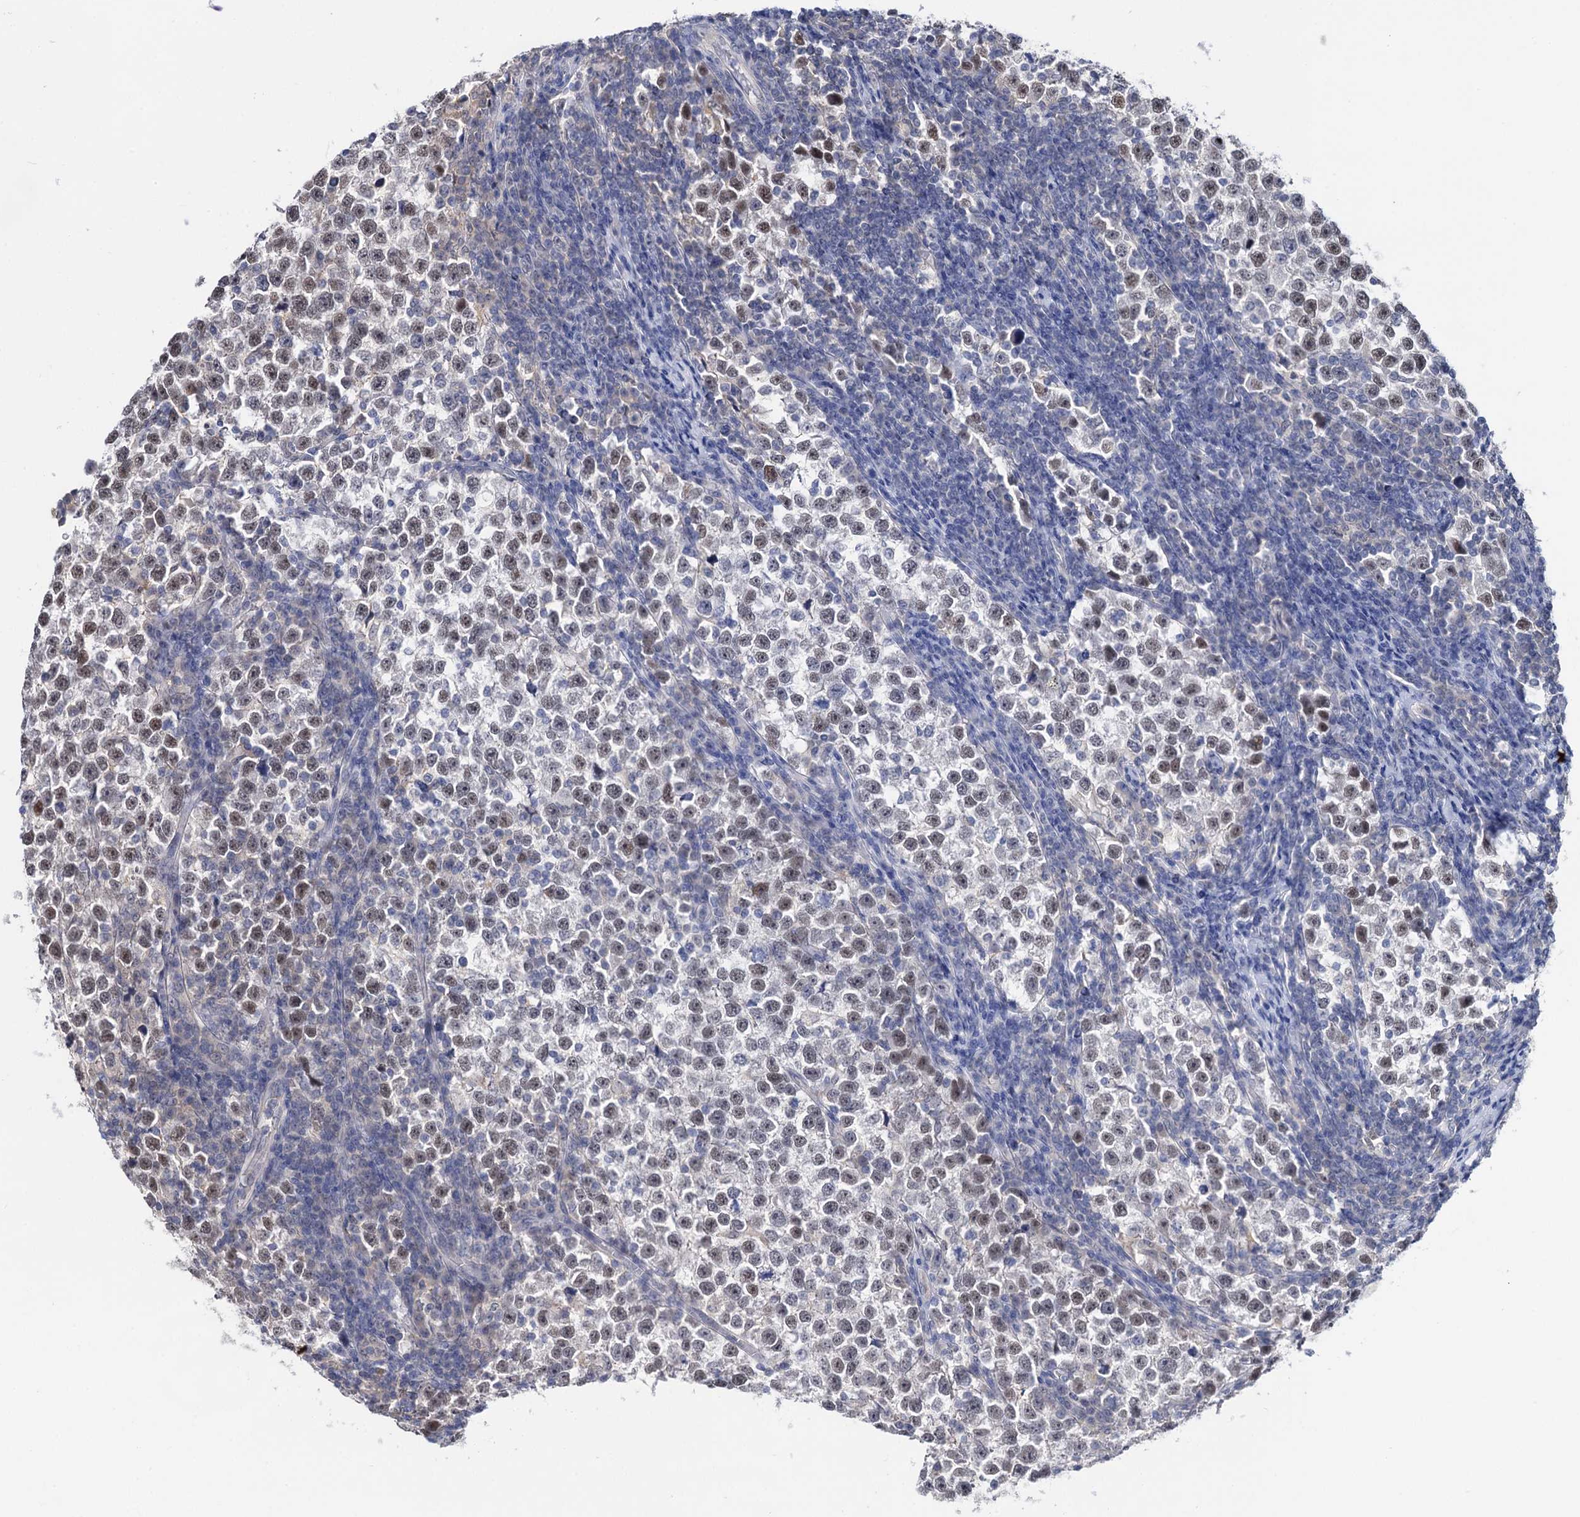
{"staining": {"intensity": "weak", "quantity": ">75%", "location": "nuclear"}, "tissue": "testis cancer", "cell_type": "Tumor cells", "image_type": "cancer", "snomed": [{"axis": "morphology", "description": "Normal tissue, NOS"}, {"axis": "morphology", "description": "Seminoma, NOS"}, {"axis": "topography", "description": "Testis"}], "caption": "Testis cancer was stained to show a protein in brown. There is low levels of weak nuclear staining in approximately >75% of tumor cells.", "gene": "NEK10", "patient": {"sex": "male", "age": 43}}